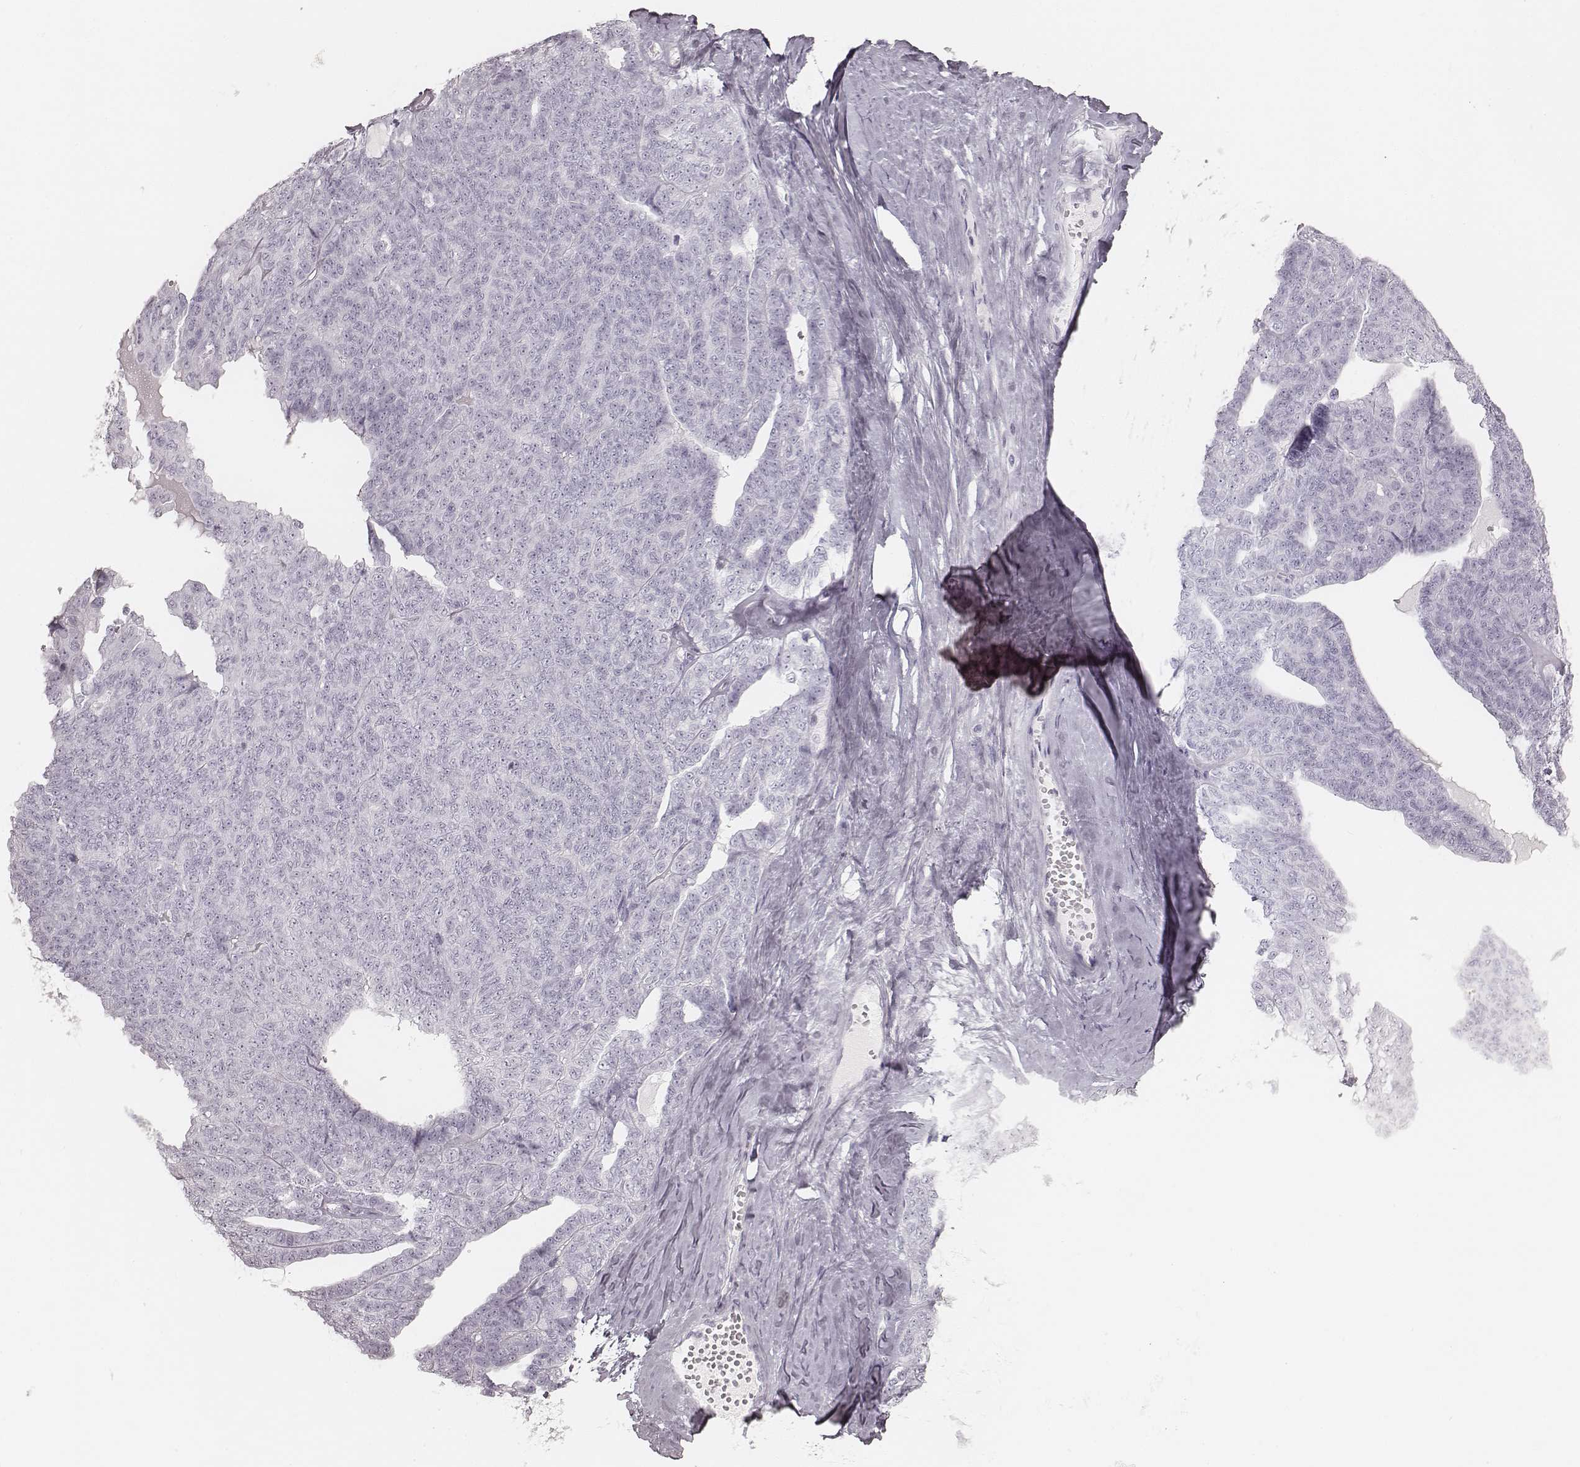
{"staining": {"intensity": "negative", "quantity": "none", "location": "none"}, "tissue": "ovarian cancer", "cell_type": "Tumor cells", "image_type": "cancer", "snomed": [{"axis": "morphology", "description": "Cystadenocarcinoma, serous, NOS"}, {"axis": "topography", "description": "Ovary"}], "caption": "This is an immunohistochemistry image of human ovarian serous cystadenocarcinoma. There is no positivity in tumor cells.", "gene": "KRT72", "patient": {"sex": "female", "age": 71}}